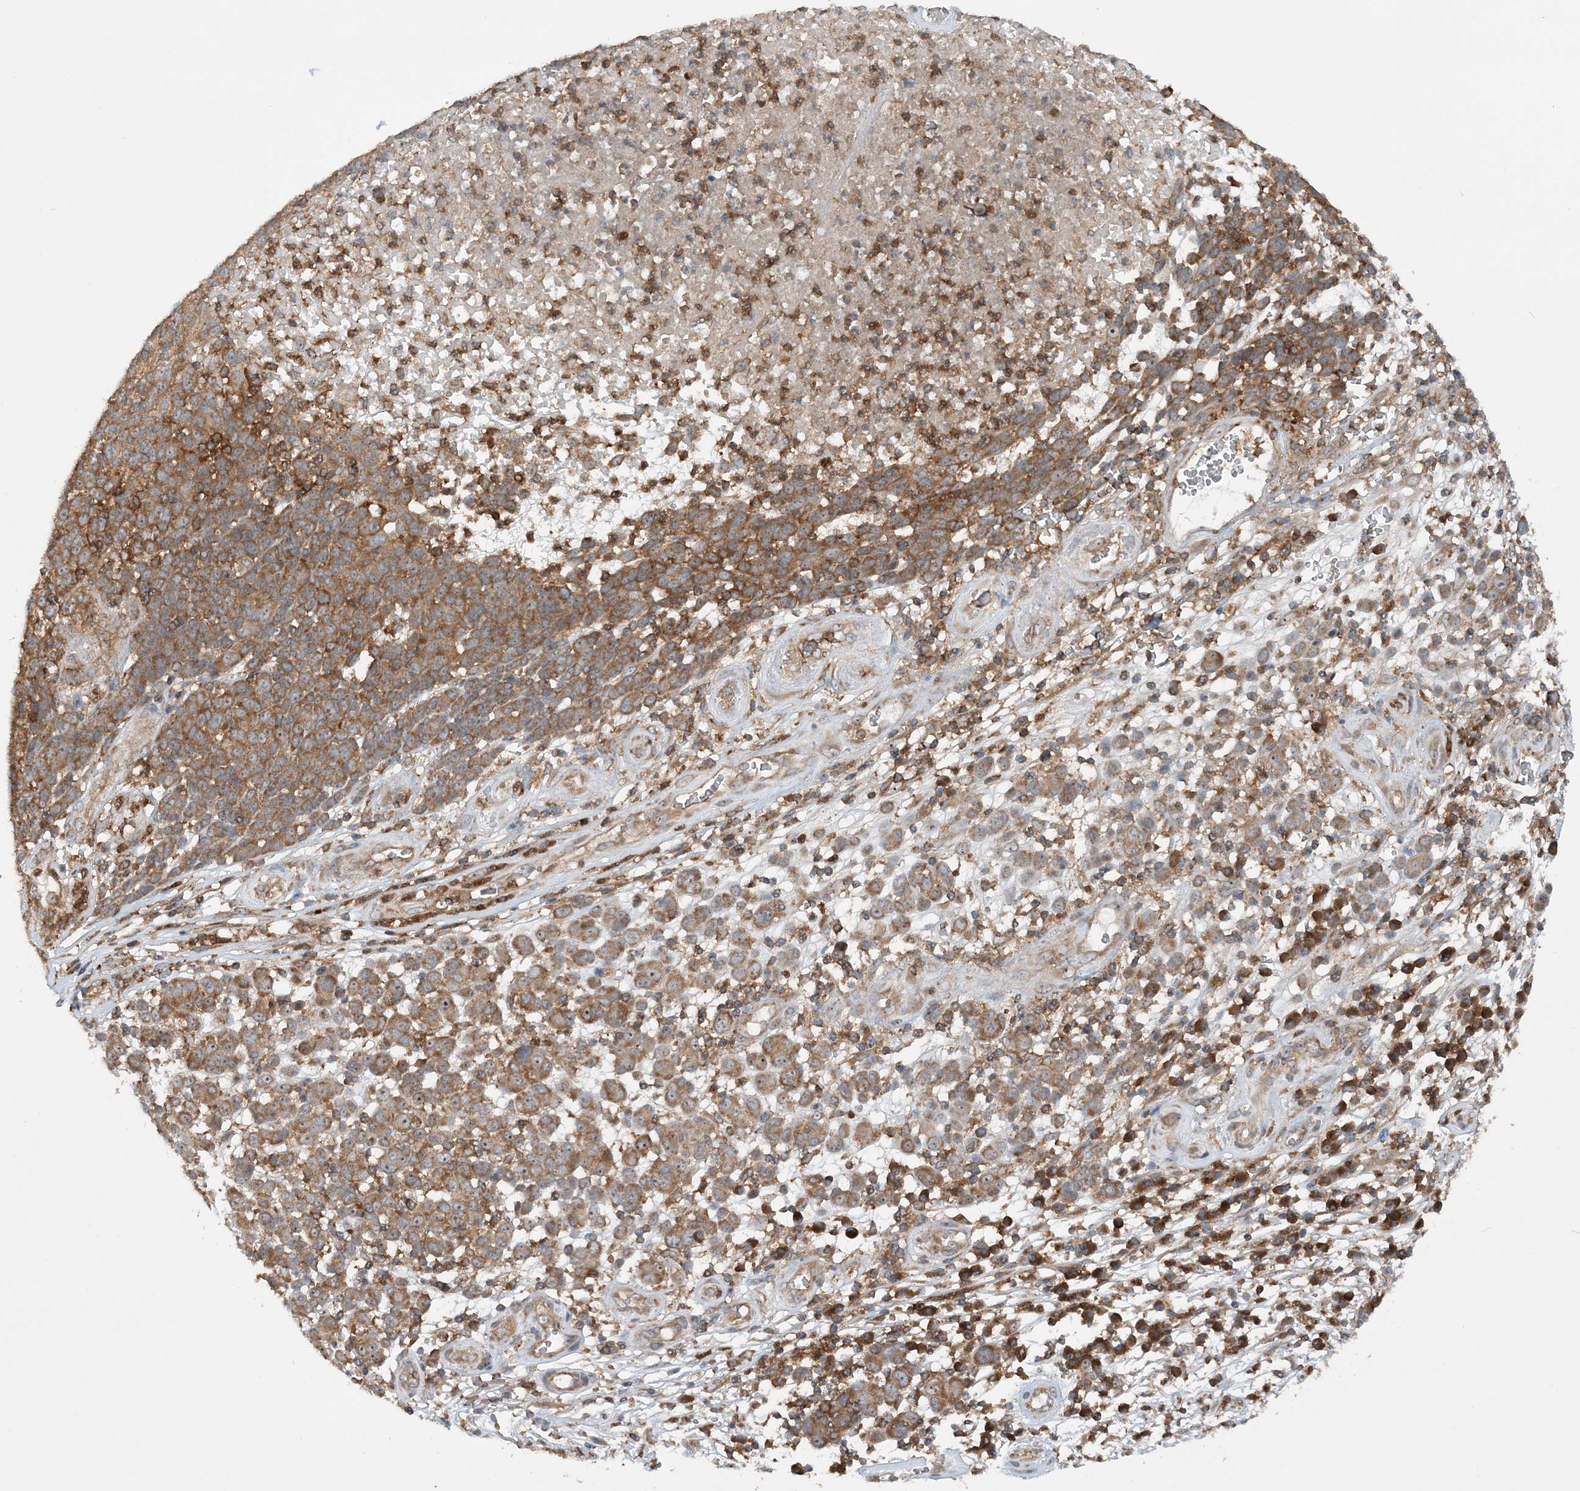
{"staining": {"intensity": "moderate", "quantity": ">75%", "location": "cytoplasmic/membranous"}, "tissue": "melanoma", "cell_type": "Tumor cells", "image_type": "cancer", "snomed": [{"axis": "morphology", "description": "Malignant melanoma, NOS"}, {"axis": "topography", "description": "Skin"}], "caption": "Malignant melanoma was stained to show a protein in brown. There is medium levels of moderate cytoplasmic/membranous expression in approximately >75% of tumor cells.", "gene": "ACAP2", "patient": {"sex": "male", "age": 49}}